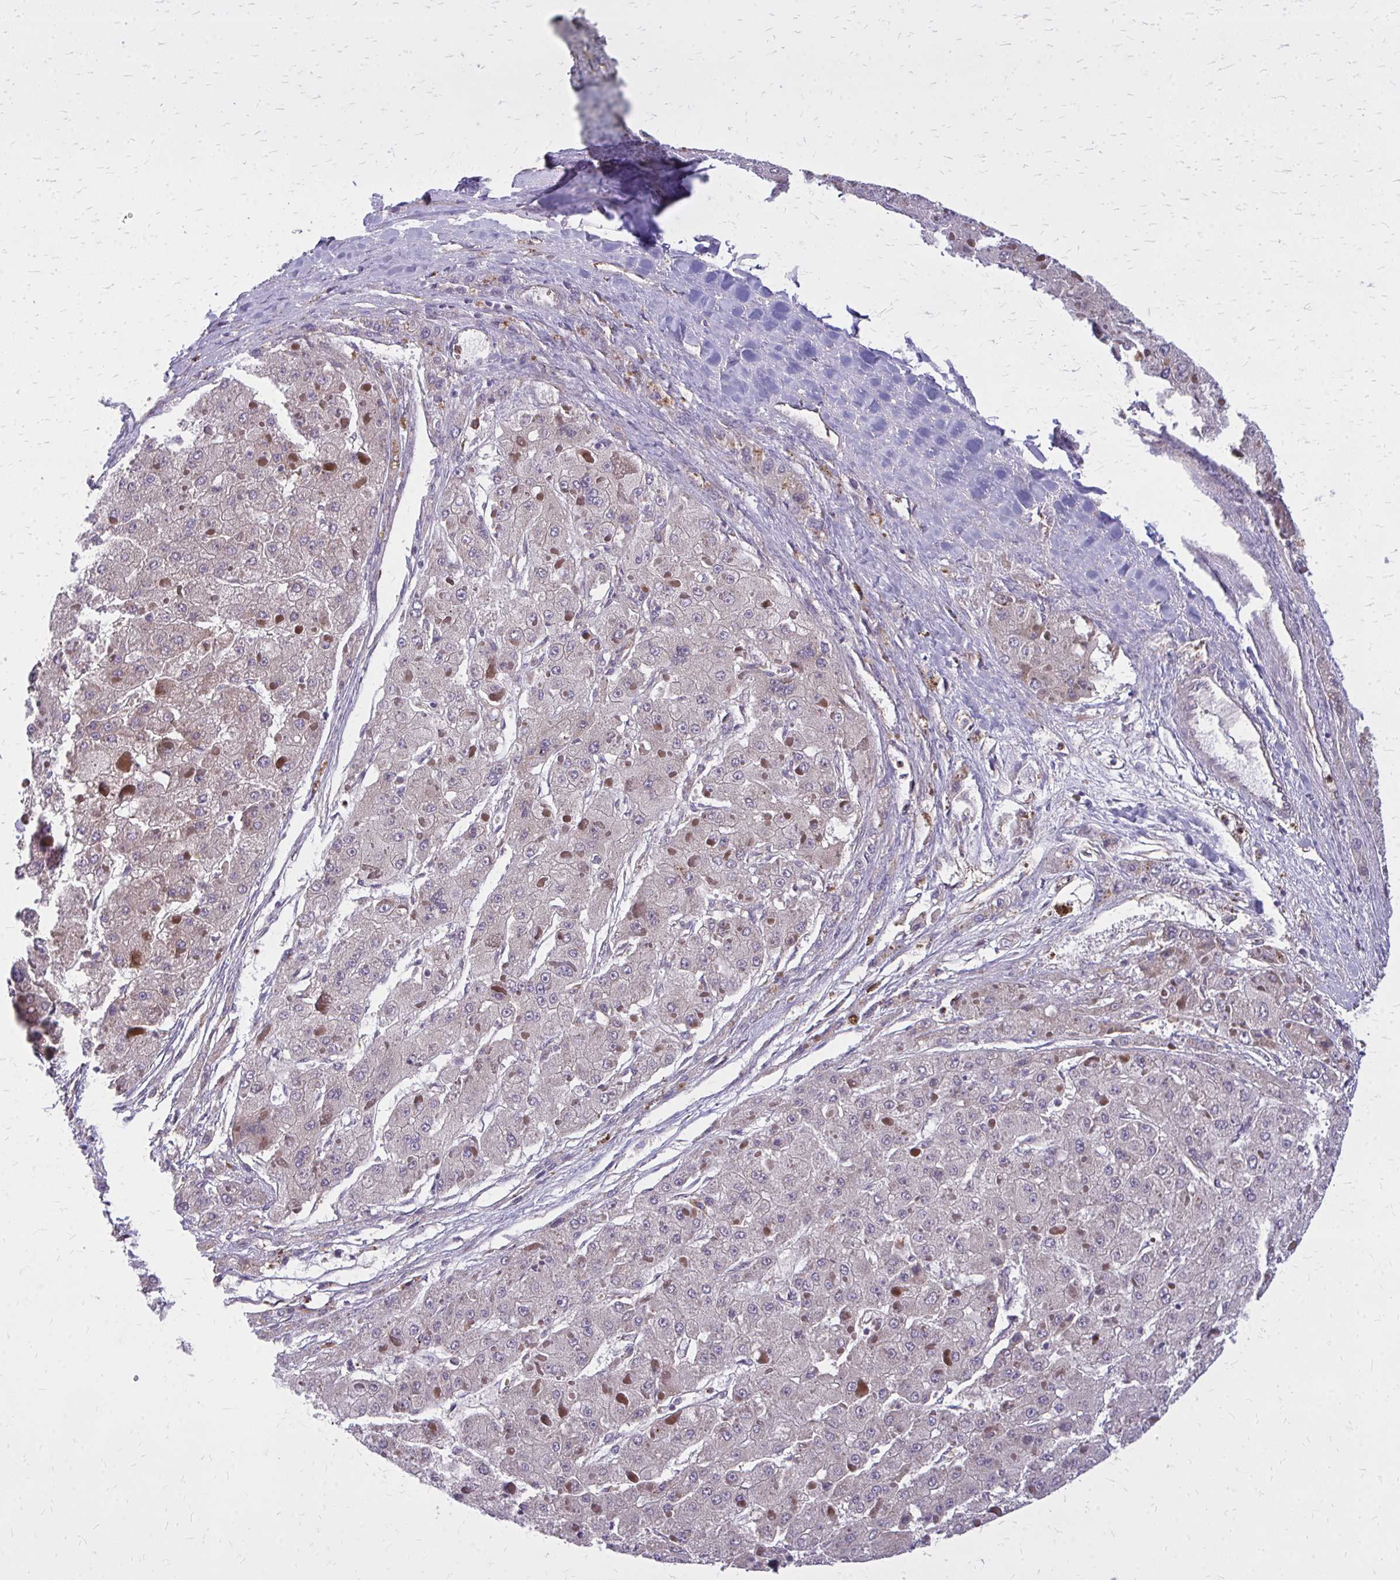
{"staining": {"intensity": "negative", "quantity": "none", "location": "none"}, "tissue": "liver cancer", "cell_type": "Tumor cells", "image_type": "cancer", "snomed": [{"axis": "morphology", "description": "Carcinoma, Hepatocellular, NOS"}, {"axis": "topography", "description": "Liver"}], "caption": "High magnification brightfield microscopy of liver cancer stained with DAB (3,3'-diaminobenzidine) (brown) and counterstained with hematoxylin (blue): tumor cells show no significant staining. (DAB immunohistochemistry (IHC) visualized using brightfield microscopy, high magnification).", "gene": "OXNAD1", "patient": {"sex": "female", "age": 73}}